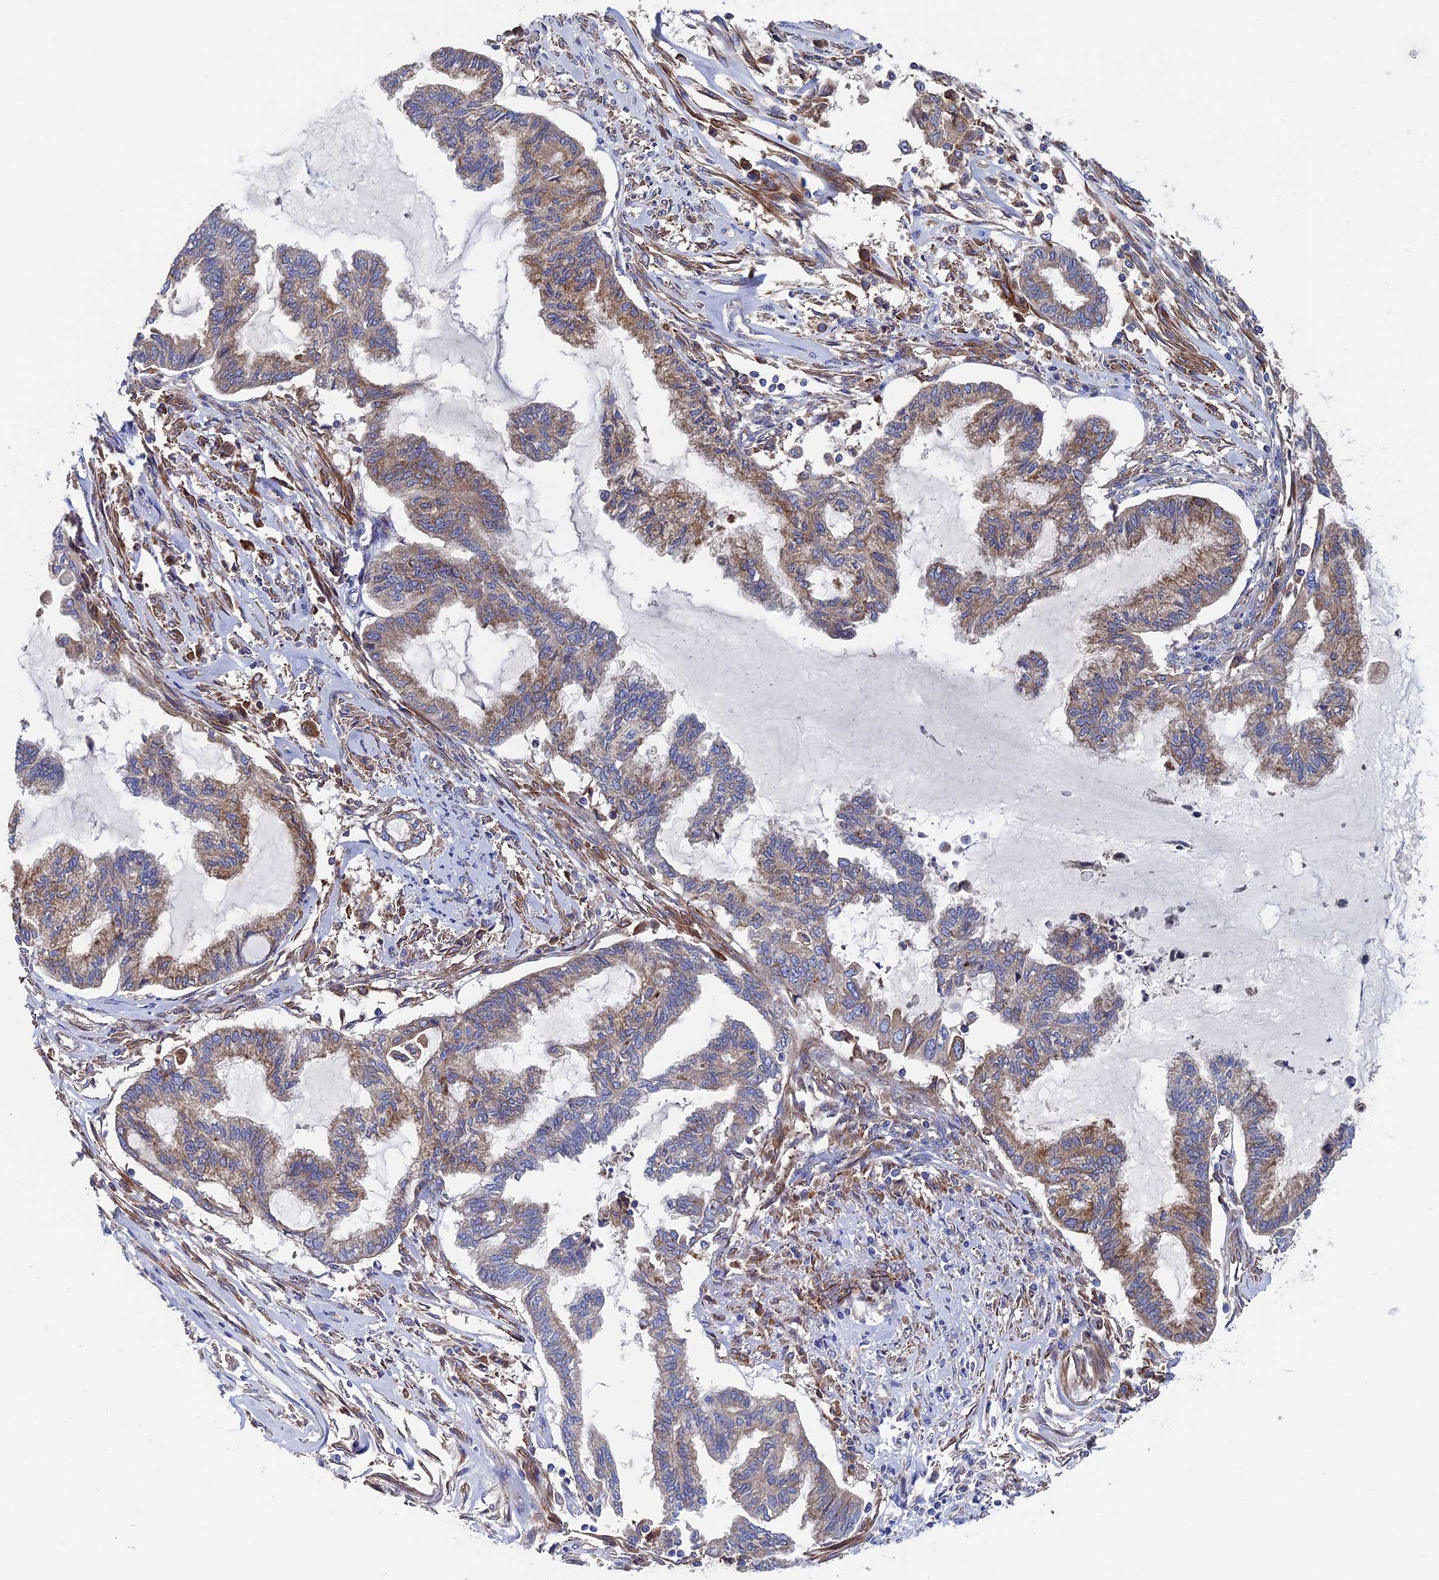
{"staining": {"intensity": "weak", "quantity": "25%-75%", "location": "cytoplasmic/membranous"}, "tissue": "endometrial cancer", "cell_type": "Tumor cells", "image_type": "cancer", "snomed": [{"axis": "morphology", "description": "Adenocarcinoma, NOS"}, {"axis": "topography", "description": "Endometrium"}], "caption": "A histopathology image of human endometrial adenocarcinoma stained for a protein reveals weak cytoplasmic/membranous brown staining in tumor cells.", "gene": "DNAJC3", "patient": {"sex": "female", "age": 86}}